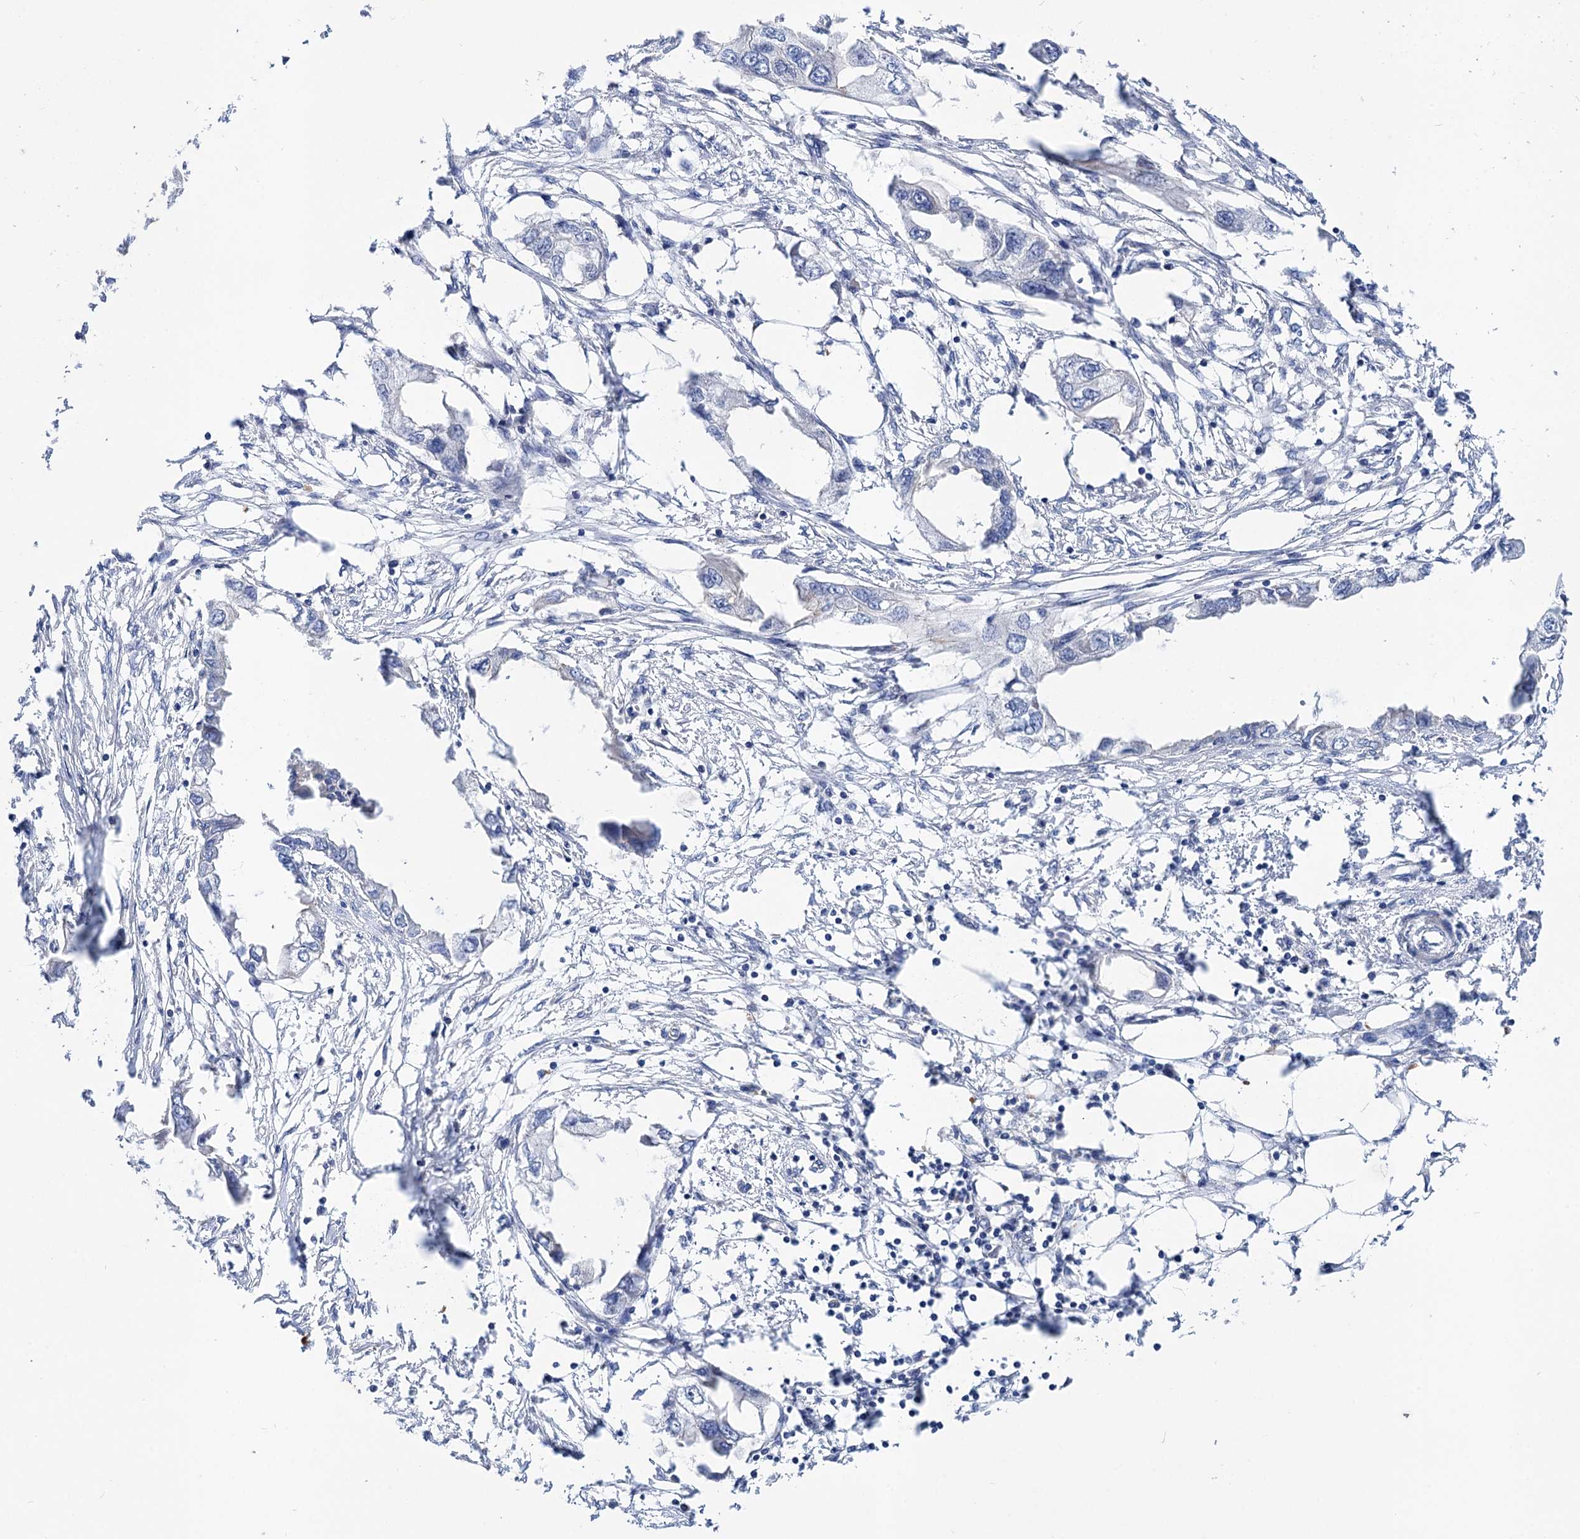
{"staining": {"intensity": "negative", "quantity": "none", "location": "none"}, "tissue": "endometrial cancer", "cell_type": "Tumor cells", "image_type": "cancer", "snomed": [{"axis": "morphology", "description": "Adenocarcinoma, NOS"}, {"axis": "morphology", "description": "Adenocarcinoma, metastatic, NOS"}, {"axis": "topography", "description": "Adipose tissue"}, {"axis": "topography", "description": "Endometrium"}], "caption": "DAB (3,3'-diaminobenzidine) immunohistochemical staining of endometrial adenocarcinoma displays no significant expression in tumor cells. The staining was performed using DAB (3,3'-diaminobenzidine) to visualize the protein expression in brown, while the nuclei were stained in blue with hematoxylin (Magnification: 20x).", "gene": "NUDCD2", "patient": {"sex": "female", "age": 67}}